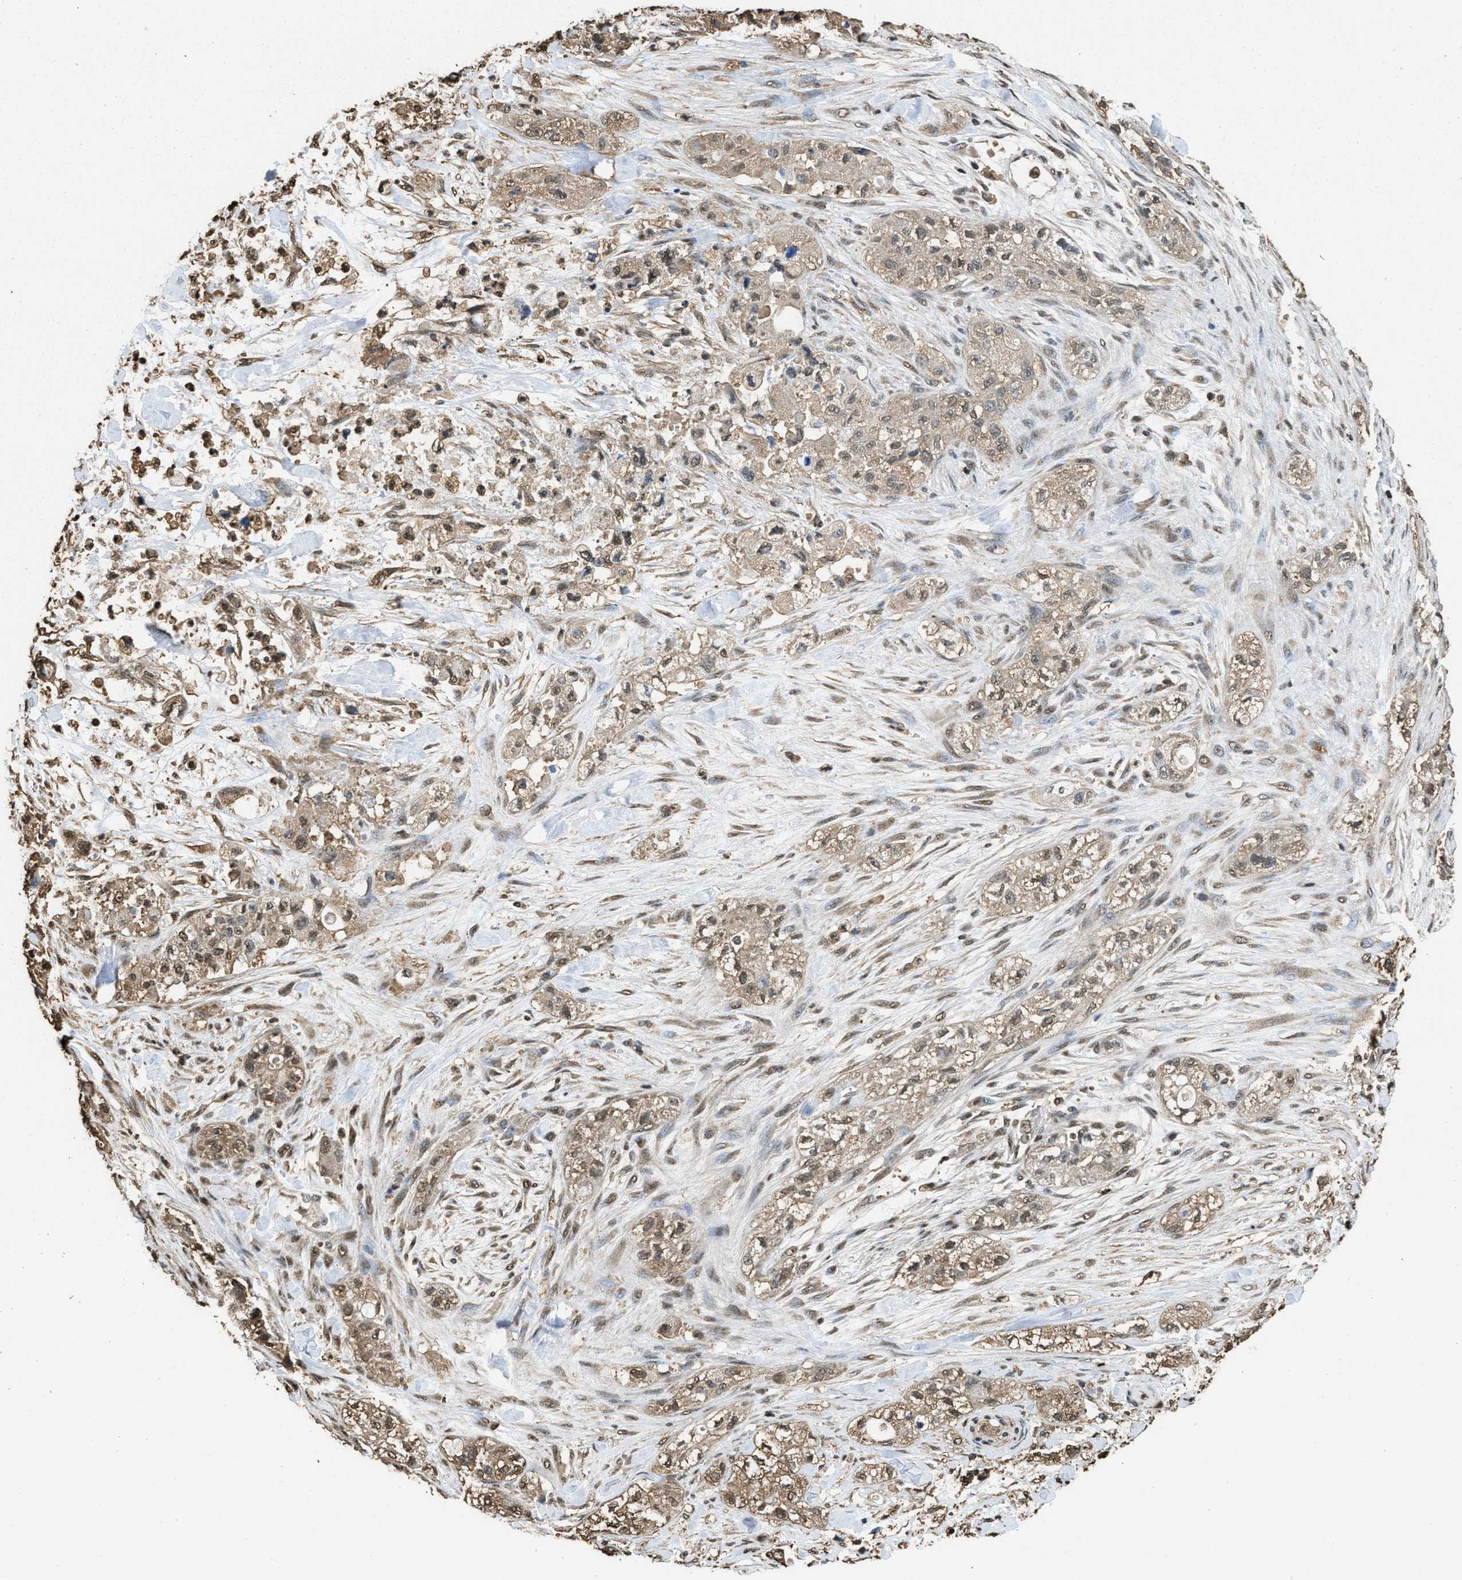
{"staining": {"intensity": "moderate", "quantity": ">75%", "location": "cytoplasmic/membranous,nuclear"}, "tissue": "pancreatic cancer", "cell_type": "Tumor cells", "image_type": "cancer", "snomed": [{"axis": "morphology", "description": "Adenocarcinoma, NOS"}, {"axis": "topography", "description": "Pancreas"}], "caption": "A micrograph of human pancreatic adenocarcinoma stained for a protein exhibits moderate cytoplasmic/membranous and nuclear brown staining in tumor cells. (DAB = brown stain, brightfield microscopy at high magnification).", "gene": "GAPDH", "patient": {"sex": "female", "age": 78}}